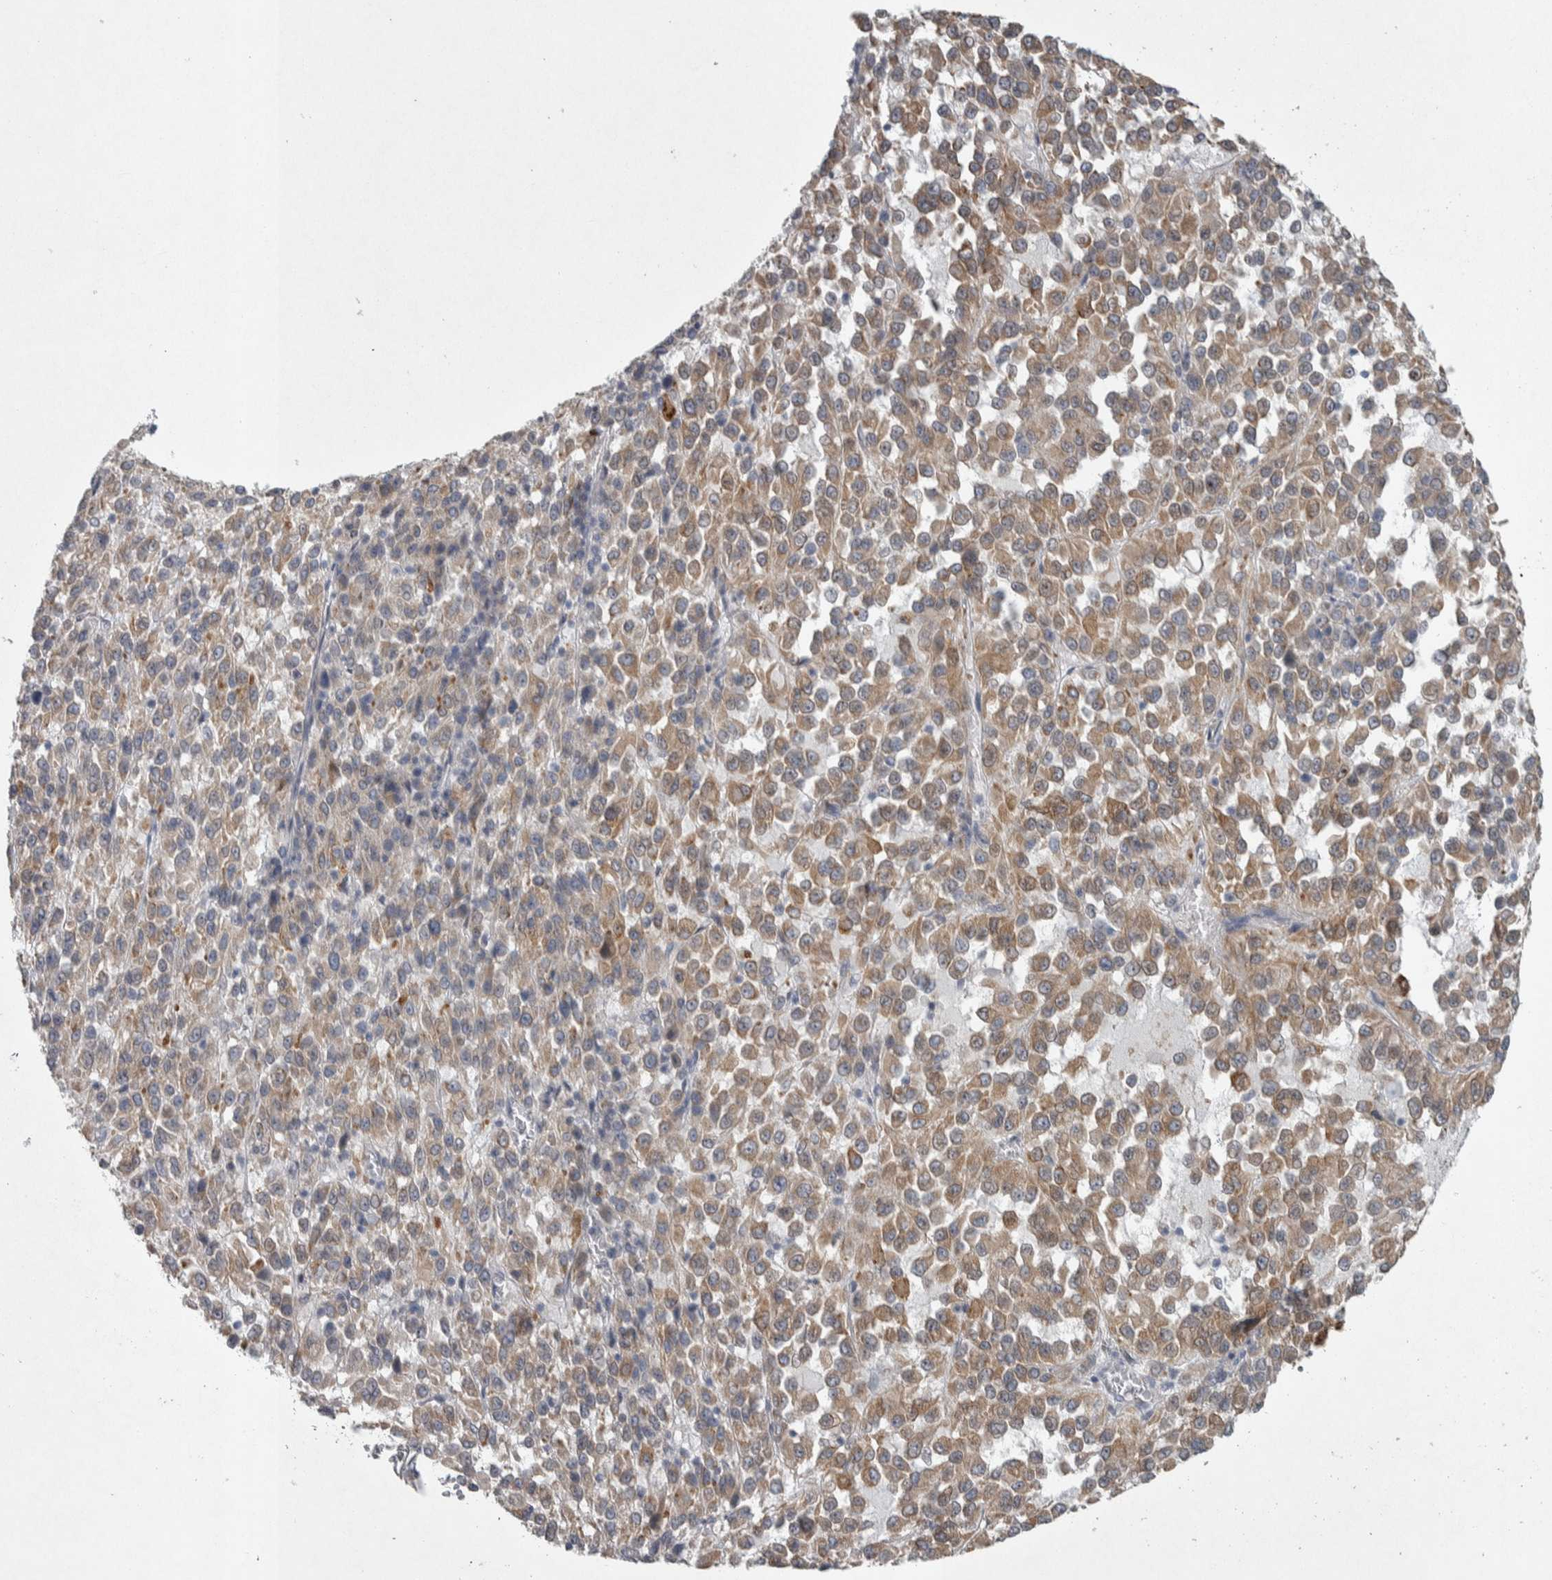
{"staining": {"intensity": "moderate", "quantity": ">75%", "location": "cytoplasmic/membranous"}, "tissue": "melanoma", "cell_type": "Tumor cells", "image_type": "cancer", "snomed": [{"axis": "morphology", "description": "Malignant melanoma, Metastatic site"}, {"axis": "topography", "description": "Lung"}], "caption": "The image shows staining of malignant melanoma (metastatic site), revealing moderate cytoplasmic/membranous protein expression (brown color) within tumor cells. Nuclei are stained in blue.", "gene": "SIGMAR1", "patient": {"sex": "male", "age": 64}}